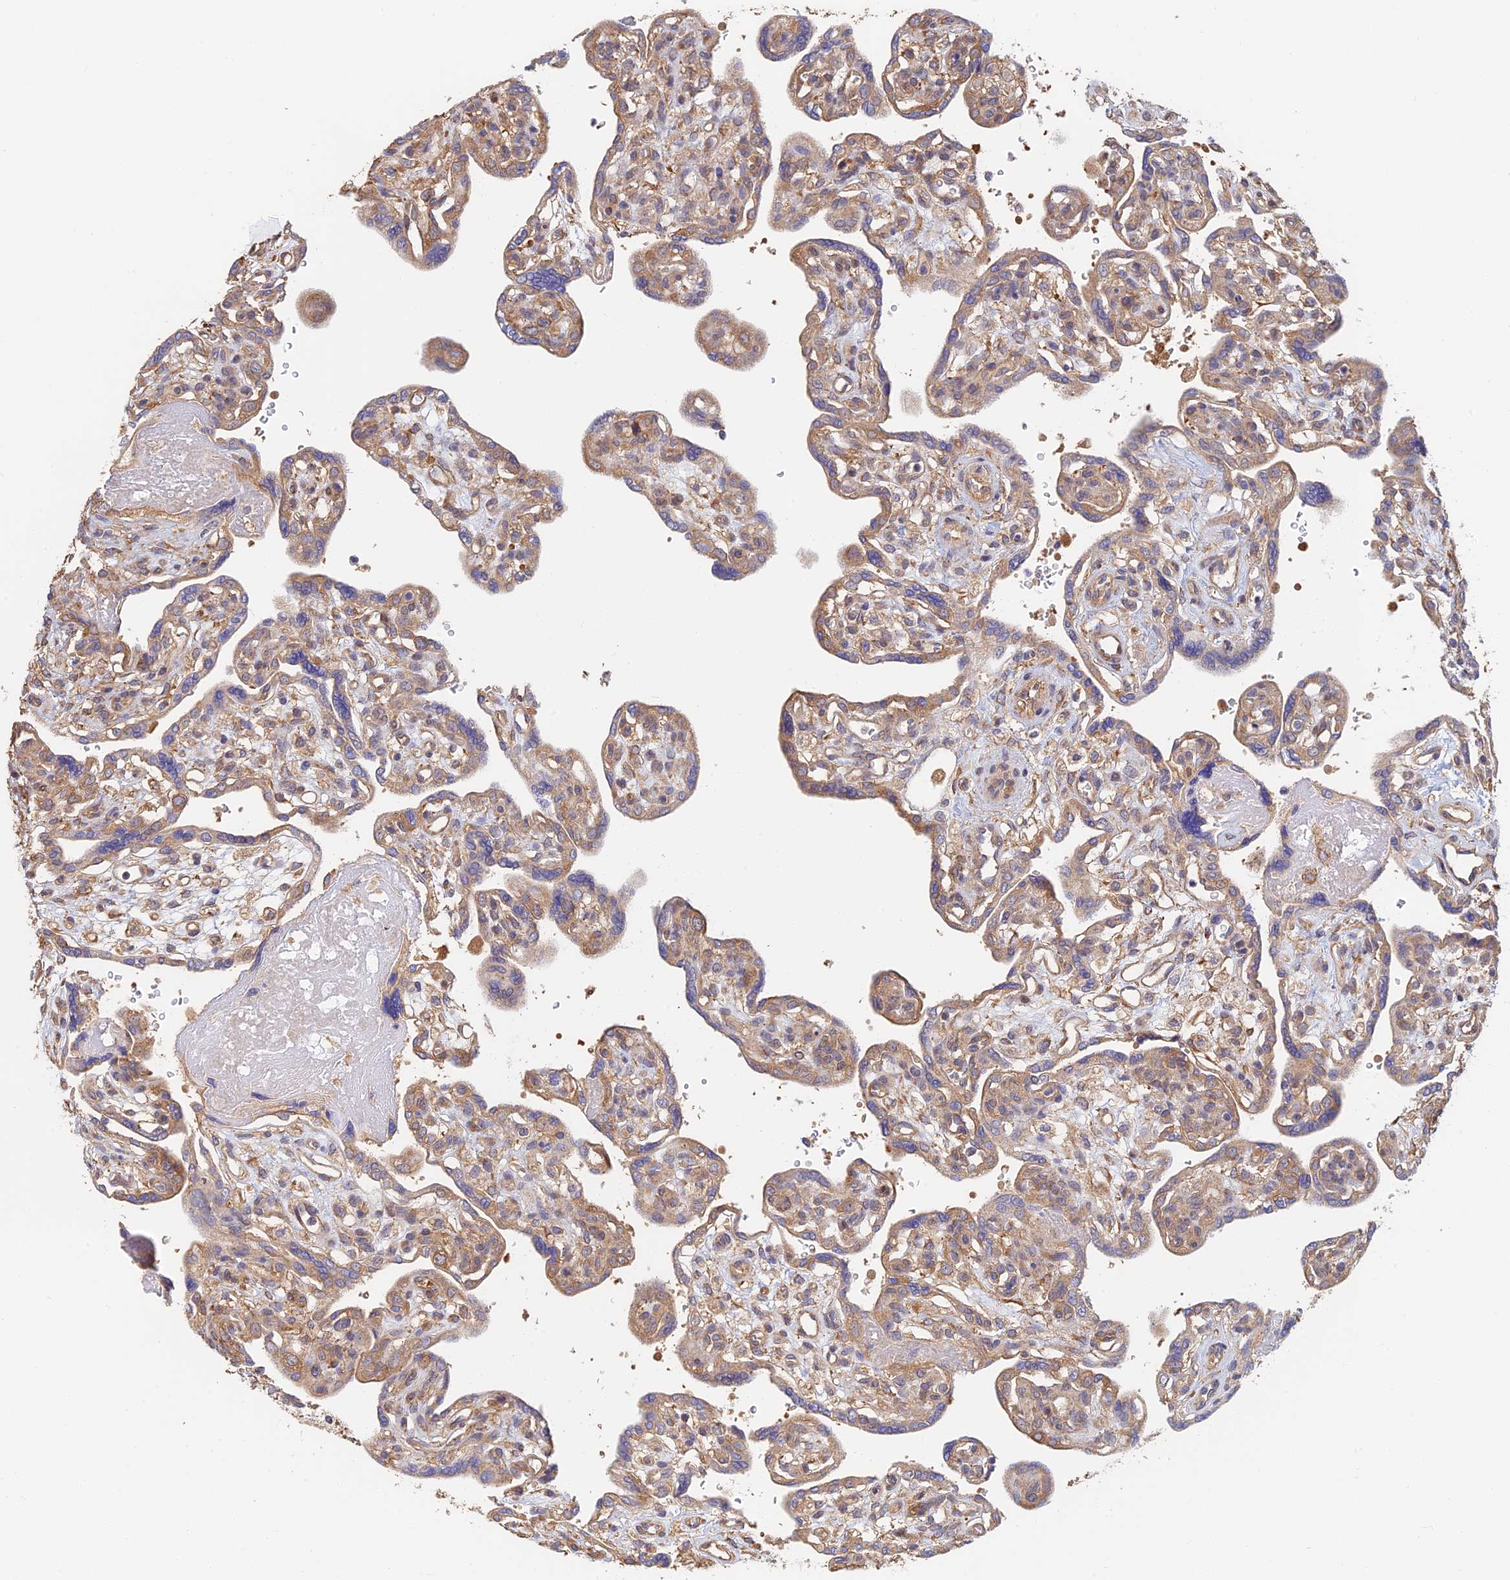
{"staining": {"intensity": "moderate", "quantity": ">75%", "location": "cytoplasmic/membranous"}, "tissue": "placenta", "cell_type": "Trophoblastic cells", "image_type": "normal", "snomed": [{"axis": "morphology", "description": "Normal tissue, NOS"}, {"axis": "topography", "description": "Placenta"}], "caption": "Immunohistochemical staining of normal placenta shows medium levels of moderate cytoplasmic/membranous expression in approximately >75% of trophoblastic cells. Nuclei are stained in blue.", "gene": "WBP11", "patient": {"sex": "female", "age": 39}}